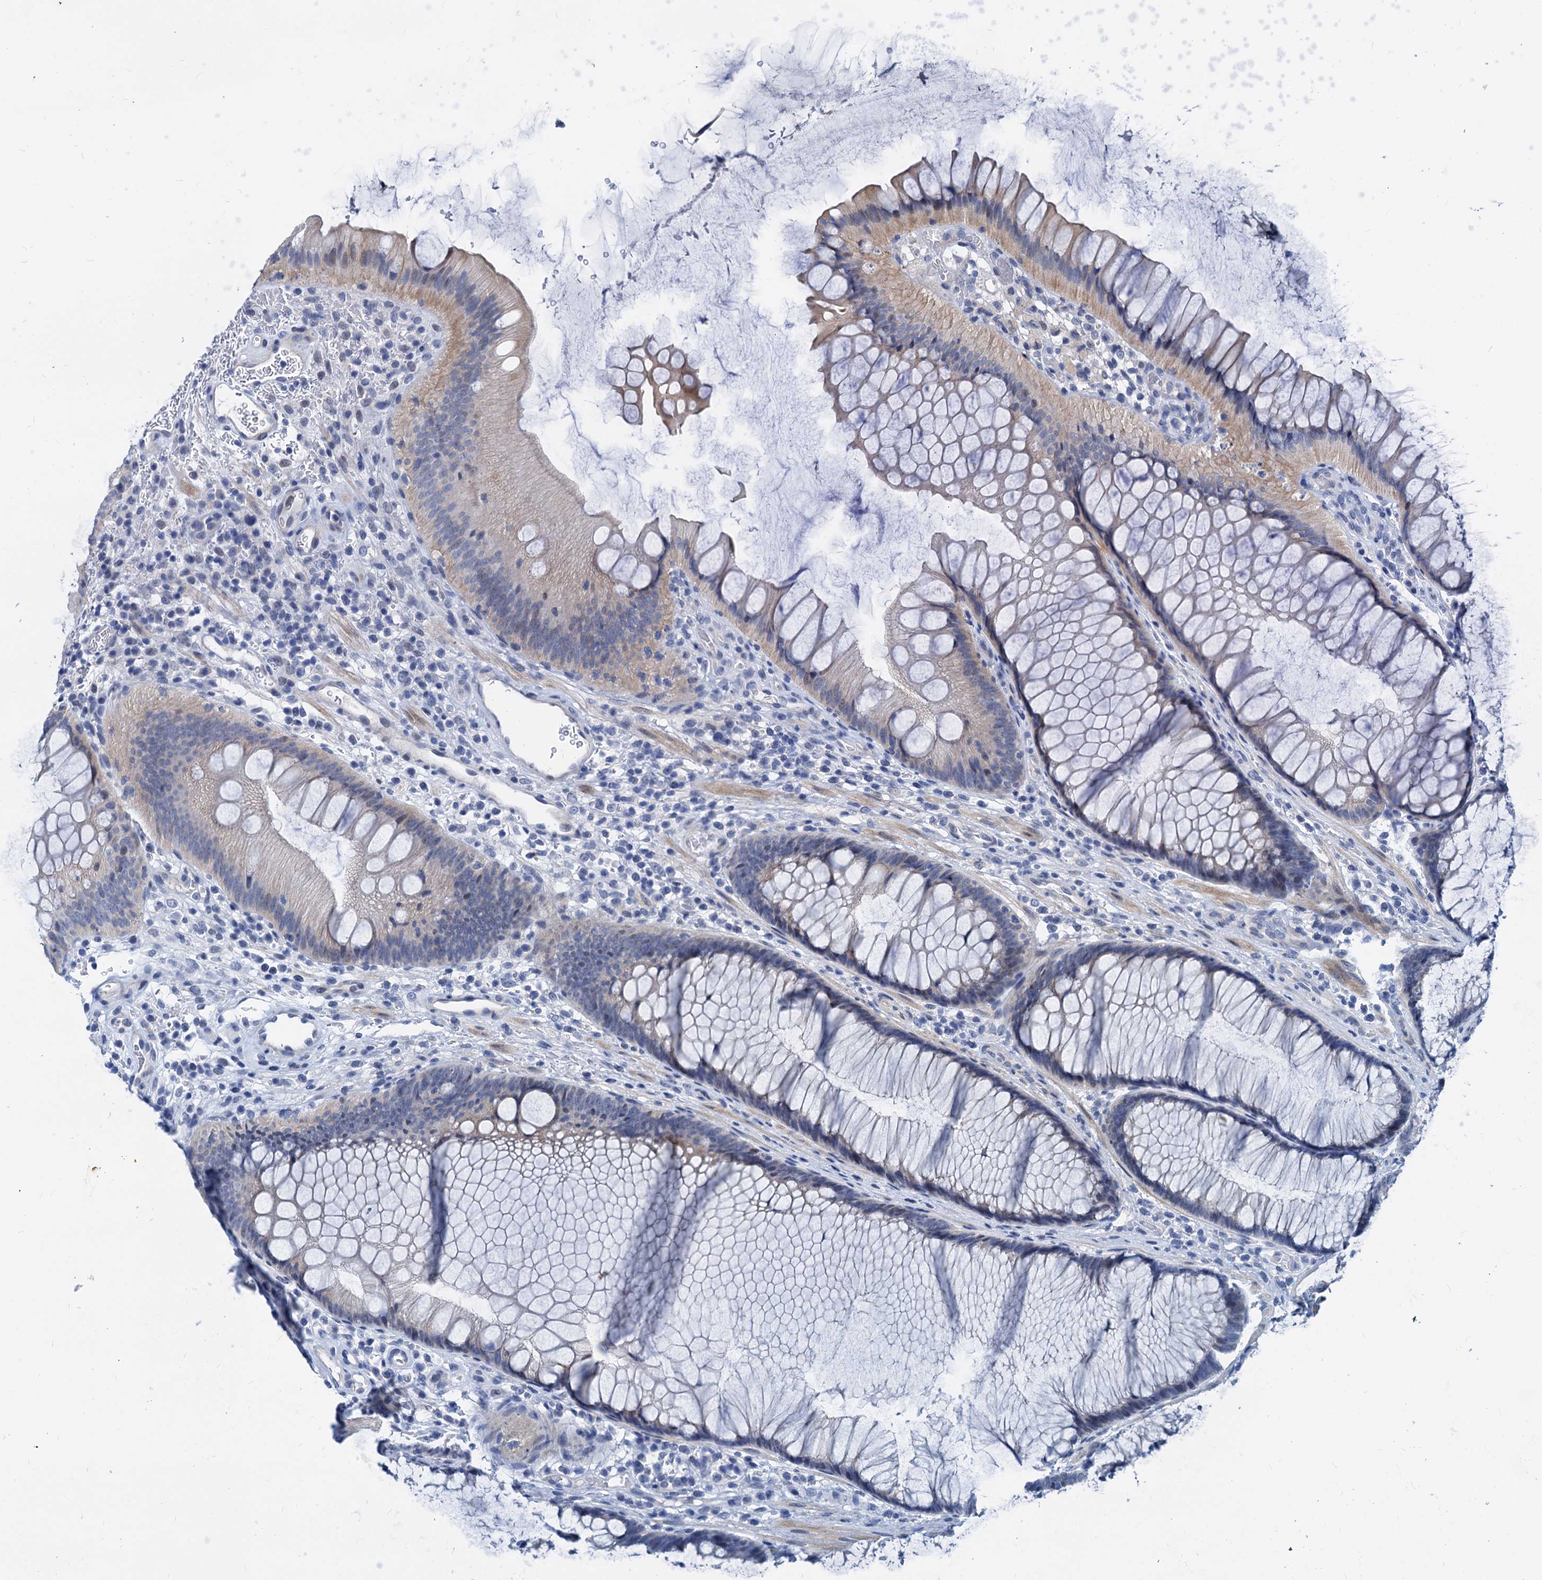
{"staining": {"intensity": "negative", "quantity": "none", "location": "none"}, "tissue": "colon", "cell_type": "Endothelial cells", "image_type": "normal", "snomed": [{"axis": "morphology", "description": "Normal tissue, NOS"}, {"axis": "topography", "description": "Colon"}], "caption": "This is an immunohistochemistry (IHC) image of benign colon. There is no expression in endothelial cells.", "gene": "HSF2", "patient": {"sex": "female", "age": 82}}